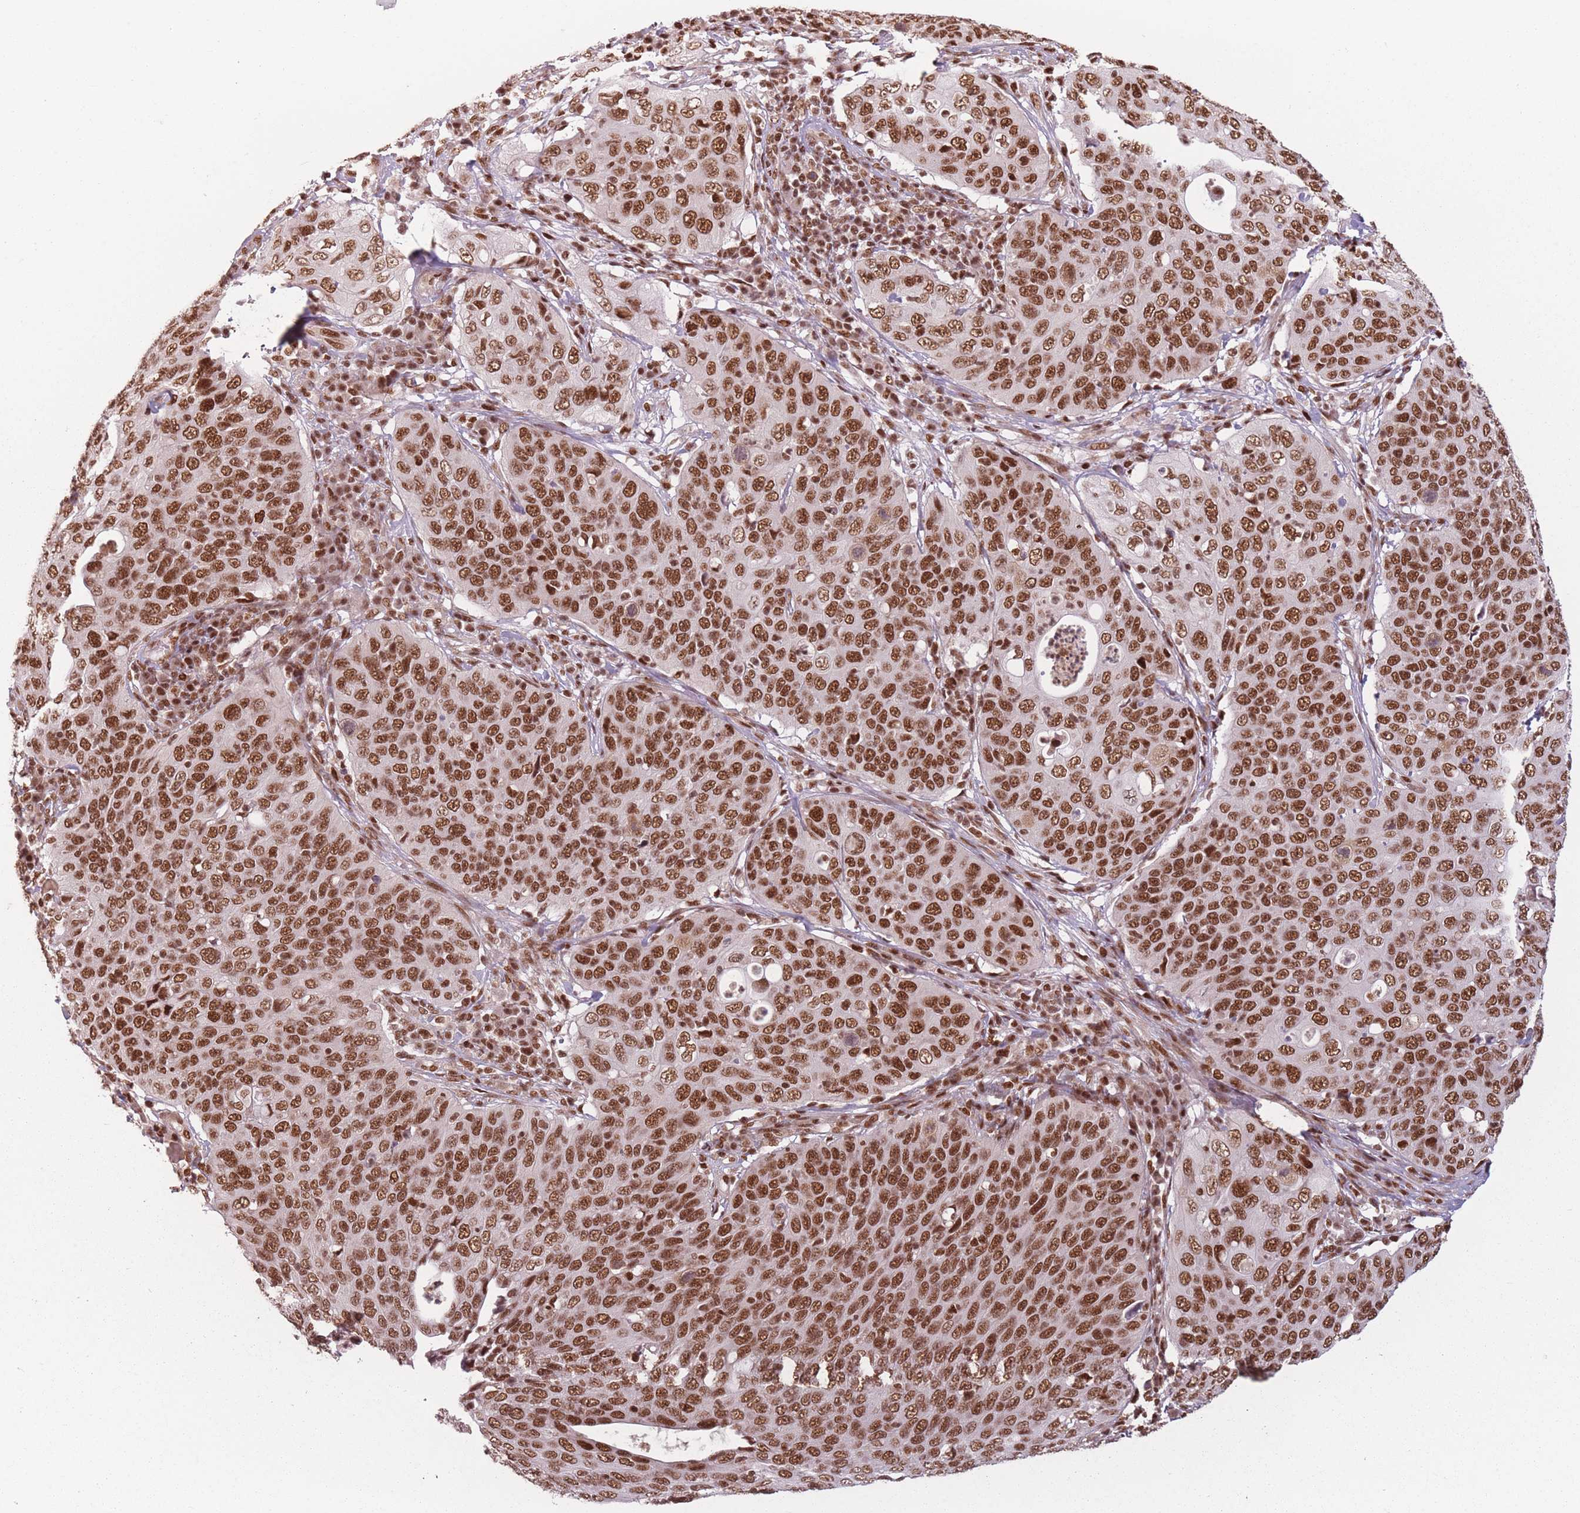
{"staining": {"intensity": "strong", "quantity": ">75%", "location": "nuclear"}, "tissue": "cervical cancer", "cell_type": "Tumor cells", "image_type": "cancer", "snomed": [{"axis": "morphology", "description": "Squamous cell carcinoma, NOS"}, {"axis": "topography", "description": "Cervix"}], "caption": "A photomicrograph of human squamous cell carcinoma (cervical) stained for a protein demonstrates strong nuclear brown staining in tumor cells.", "gene": "SUPT6H", "patient": {"sex": "female", "age": 36}}